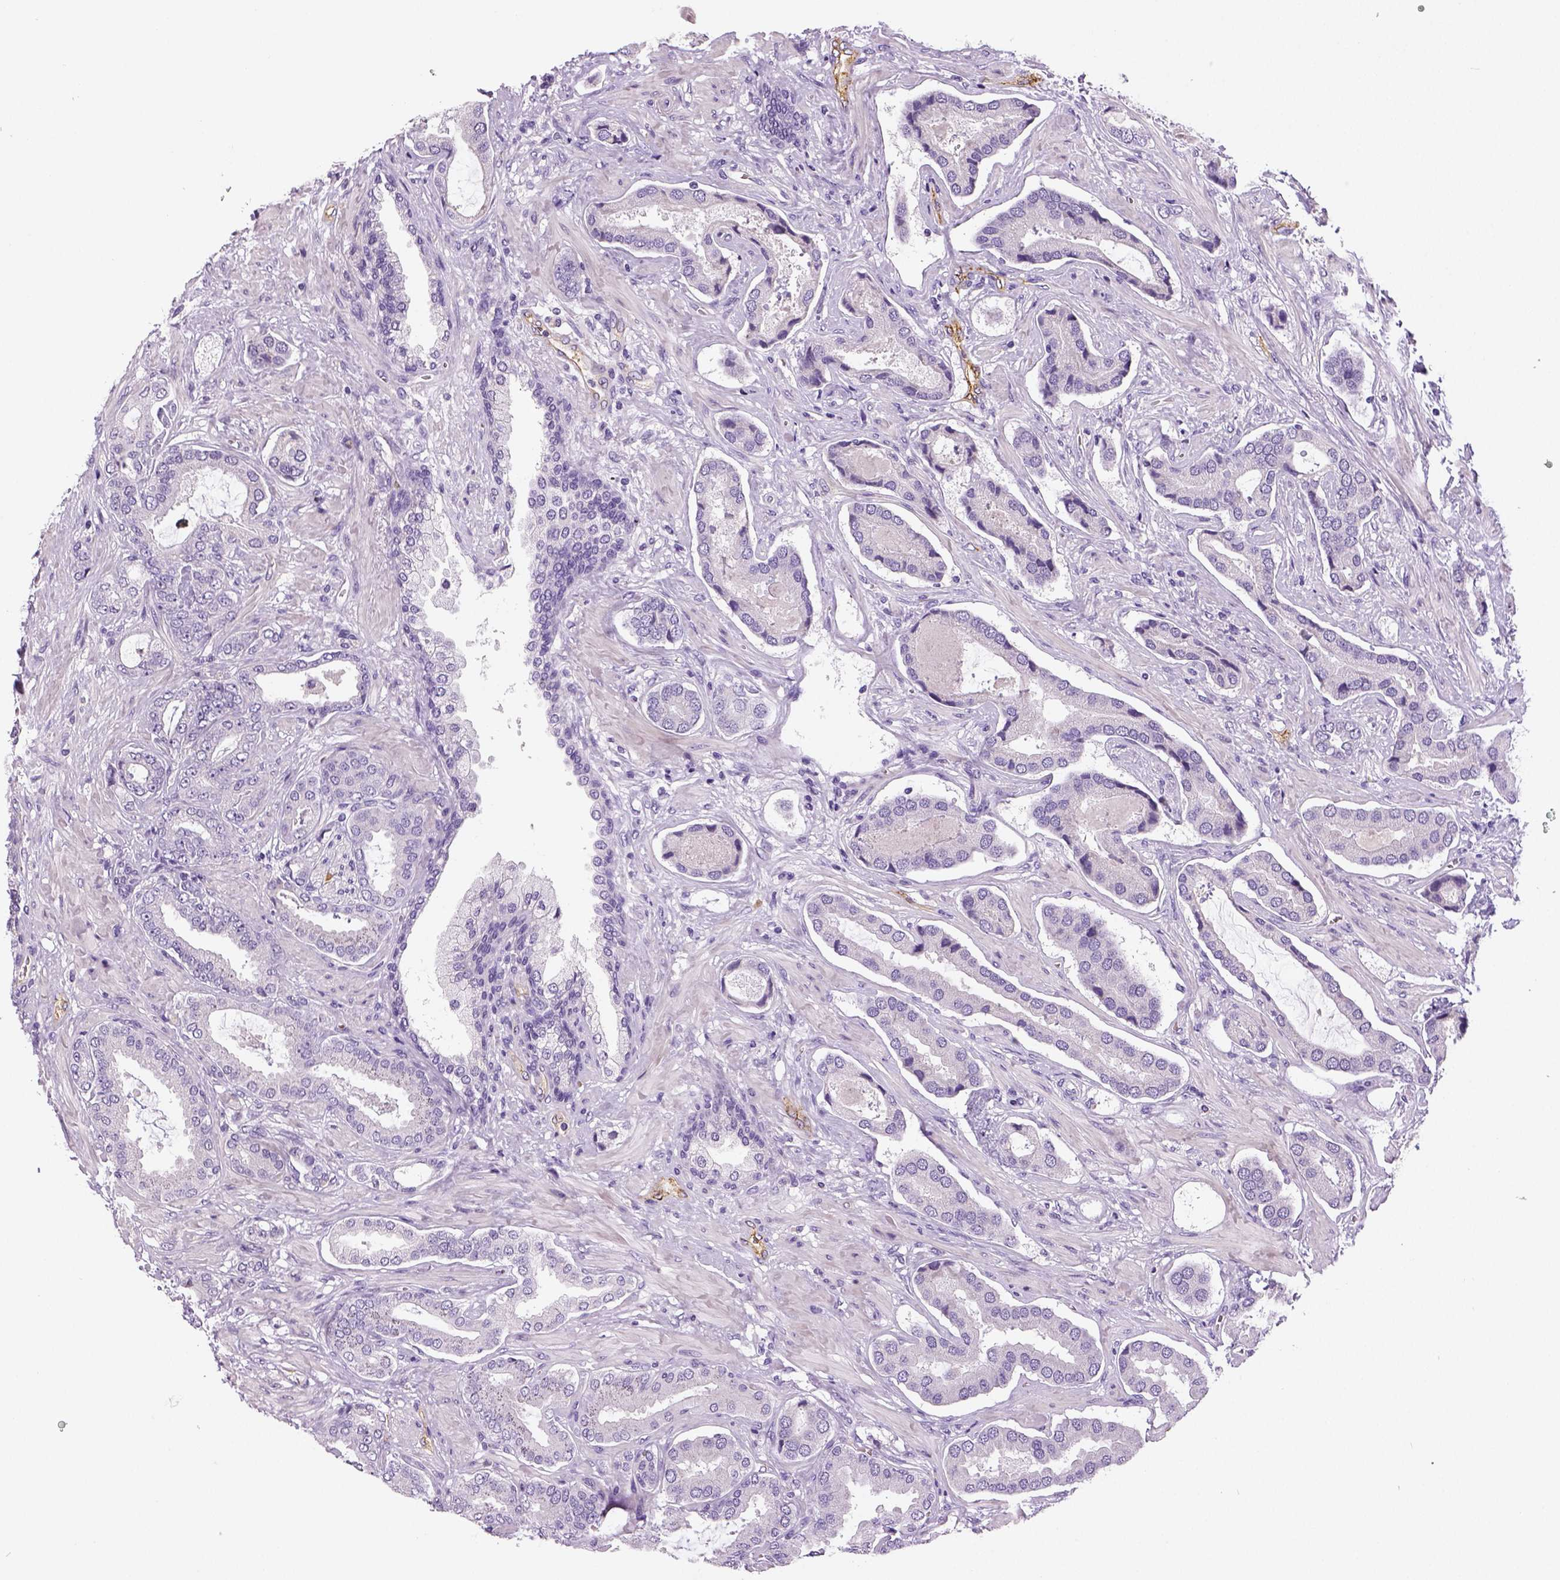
{"staining": {"intensity": "negative", "quantity": "none", "location": "none"}, "tissue": "prostate cancer", "cell_type": "Tumor cells", "image_type": "cancer", "snomed": [{"axis": "morphology", "description": "Adenocarcinoma, NOS"}, {"axis": "topography", "description": "Prostate"}], "caption": "An image of human prostate cancer (adenocarcinoma) is negative for staining in tumor cells. (Immunohistochemistry, brightfield microscopy, high magnification).", "gene": "TSPAN7", "patient": {"sex": "male", "age": 64}}